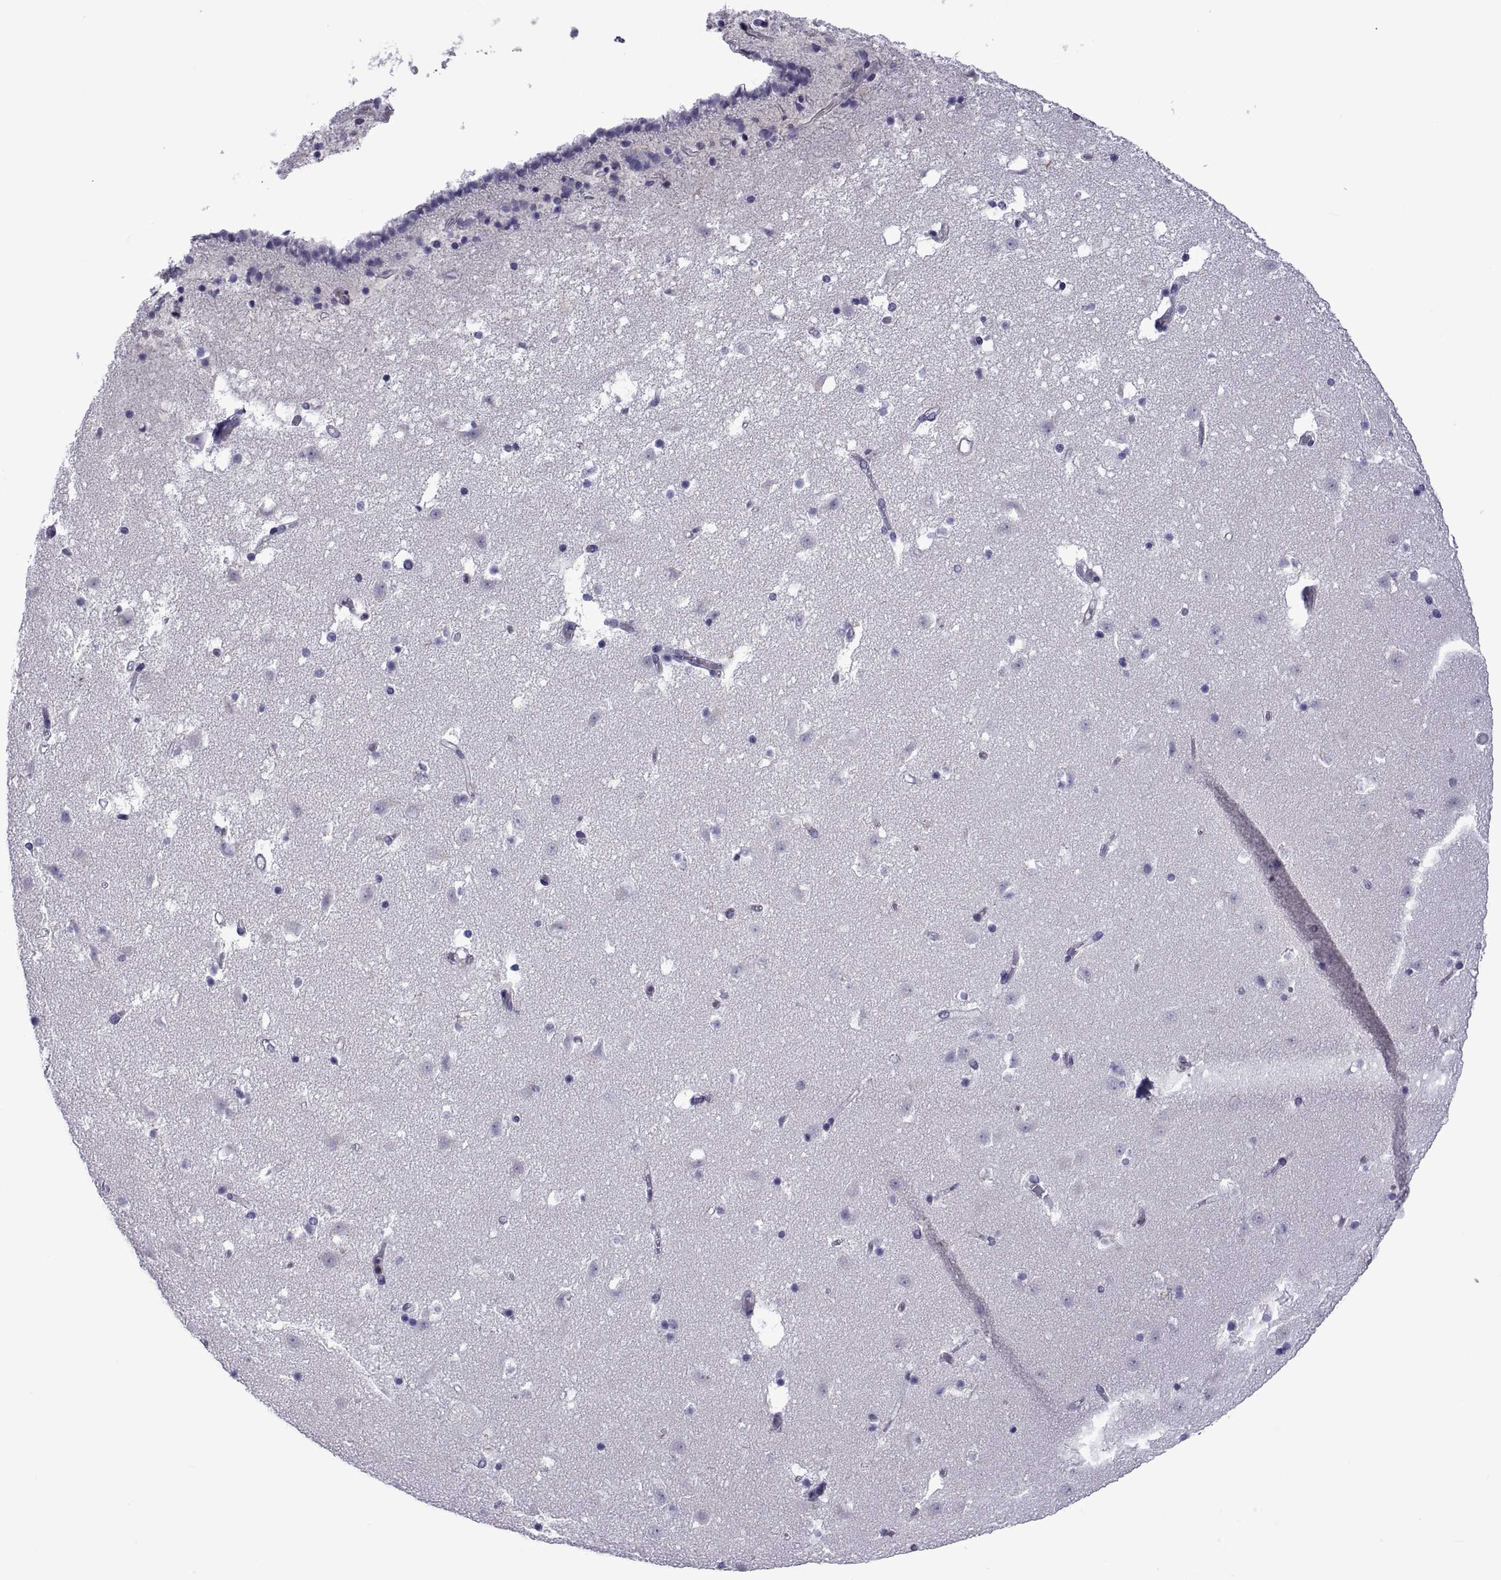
{"staining": {"intensity": "negative", "quantity": "none", "location": "none"}, "tissue": "caudate", "cell_type": "Glial cells", "image_type": "normal", "snomed": [{"axis": "morphology", "description": "Normal tissue, NOS"}, {"axis": "topography", "description": "Lateral ventricle wall"}], "caption": "DAB (3,3'-diaminobenzidine) immunohistochemical staining of unremarkable caudate shows no significant staining in glial cells.", "gene": "LCN9", "patient": {"sex": "female", "age": 42}}